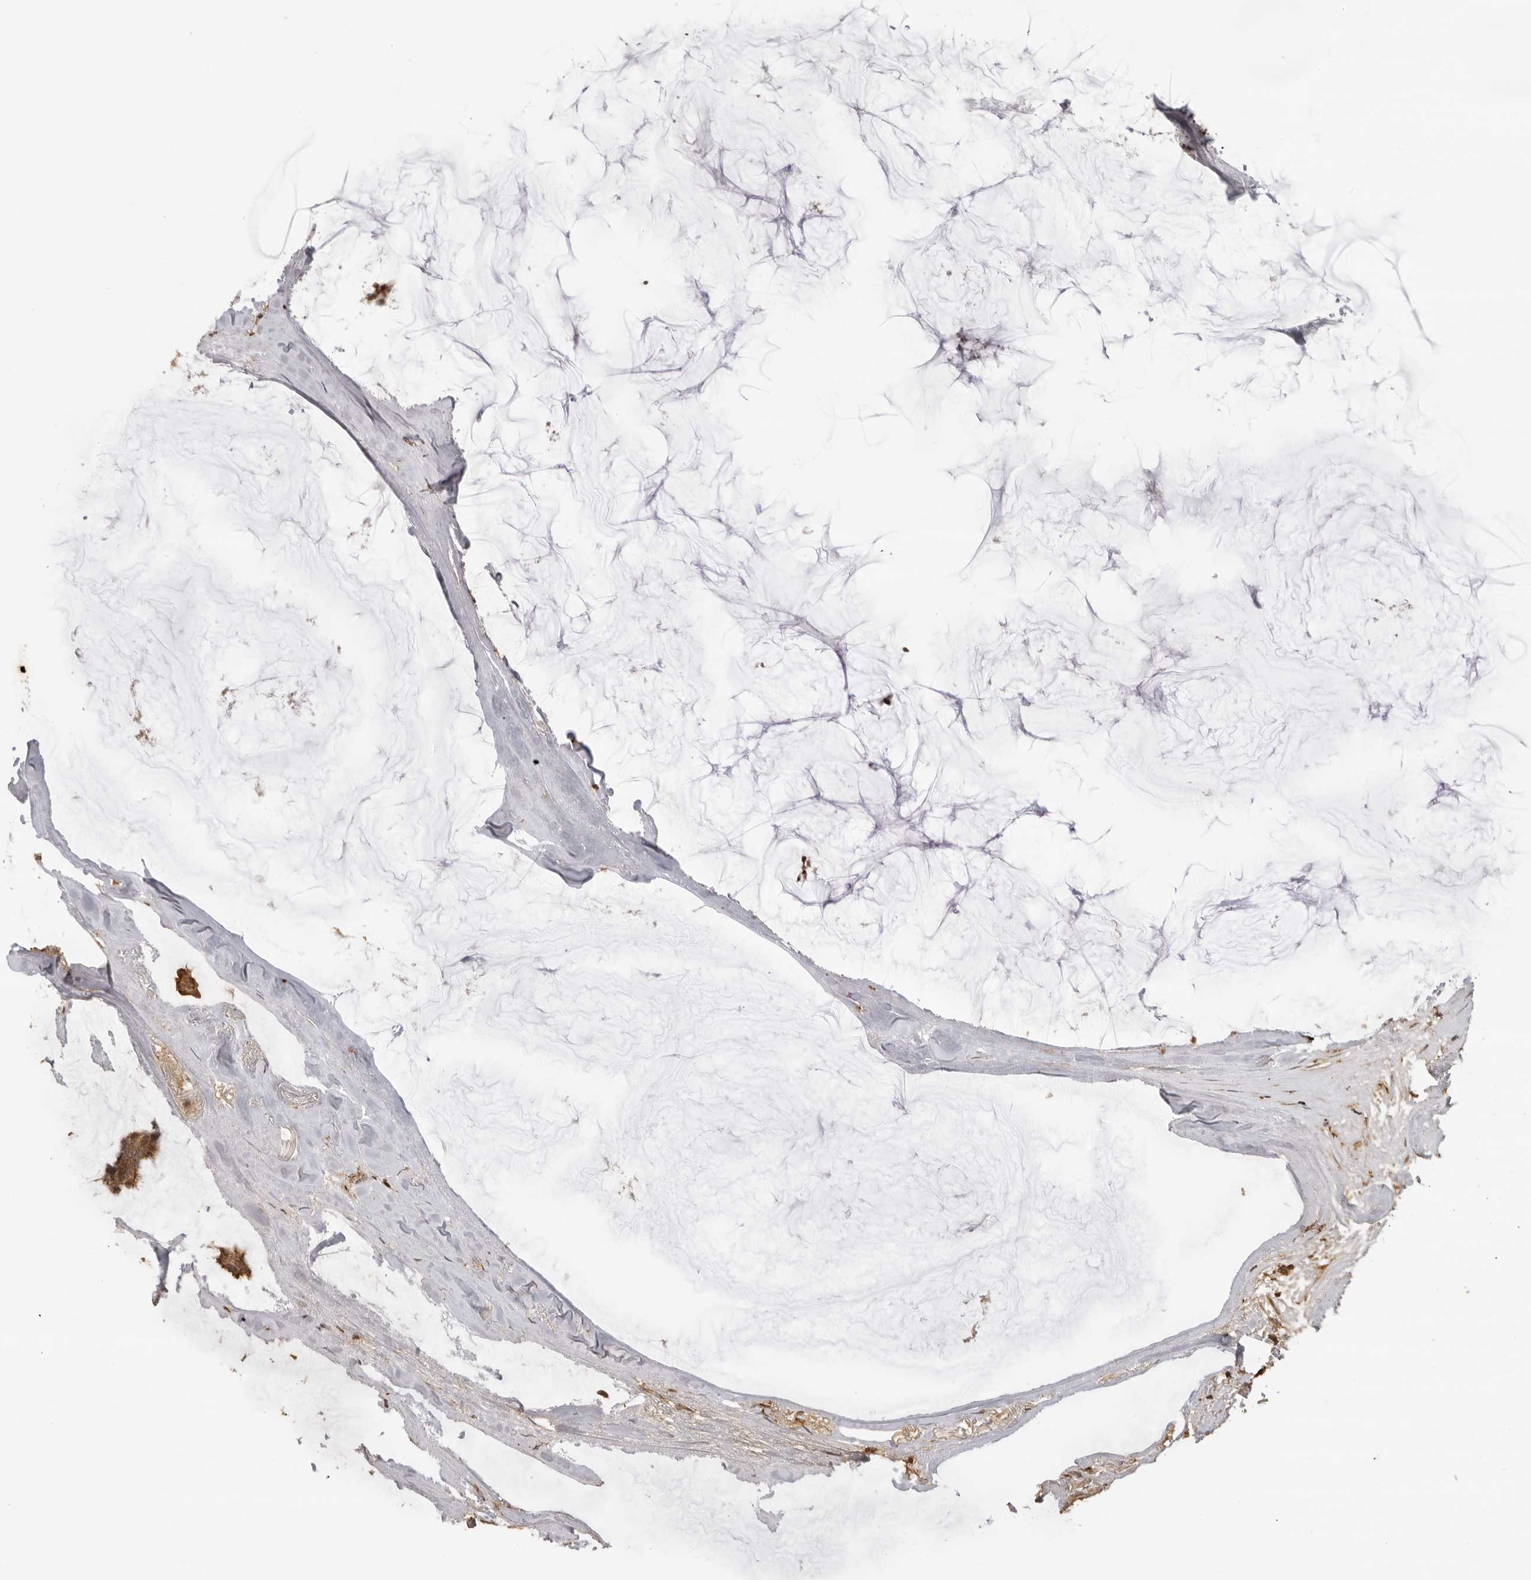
{"staining": {"intensity": "moderate", "quantity": ">75%", "location": "cytoplasmic/membranous"}, "tissue": "breast cancer", "cell_type": "Tumor cells", "image_type": "cancer", "snomed": [{"axis": "morphology", "description": "Duct carcinoma"}, {"axis": "topography", "description": "Breast"}], "caption": "Protein analysis of breast cancer tissue reveals moderate cytoplasmic/membranous expression in about >75% of tumor cells. (DAB (3,3'-diaminobenzidine) IHC, brown staining for protein, blue staining for nuclei).", "gene": "IKBKE", "patient": {"sex": "female", "age": 93}}